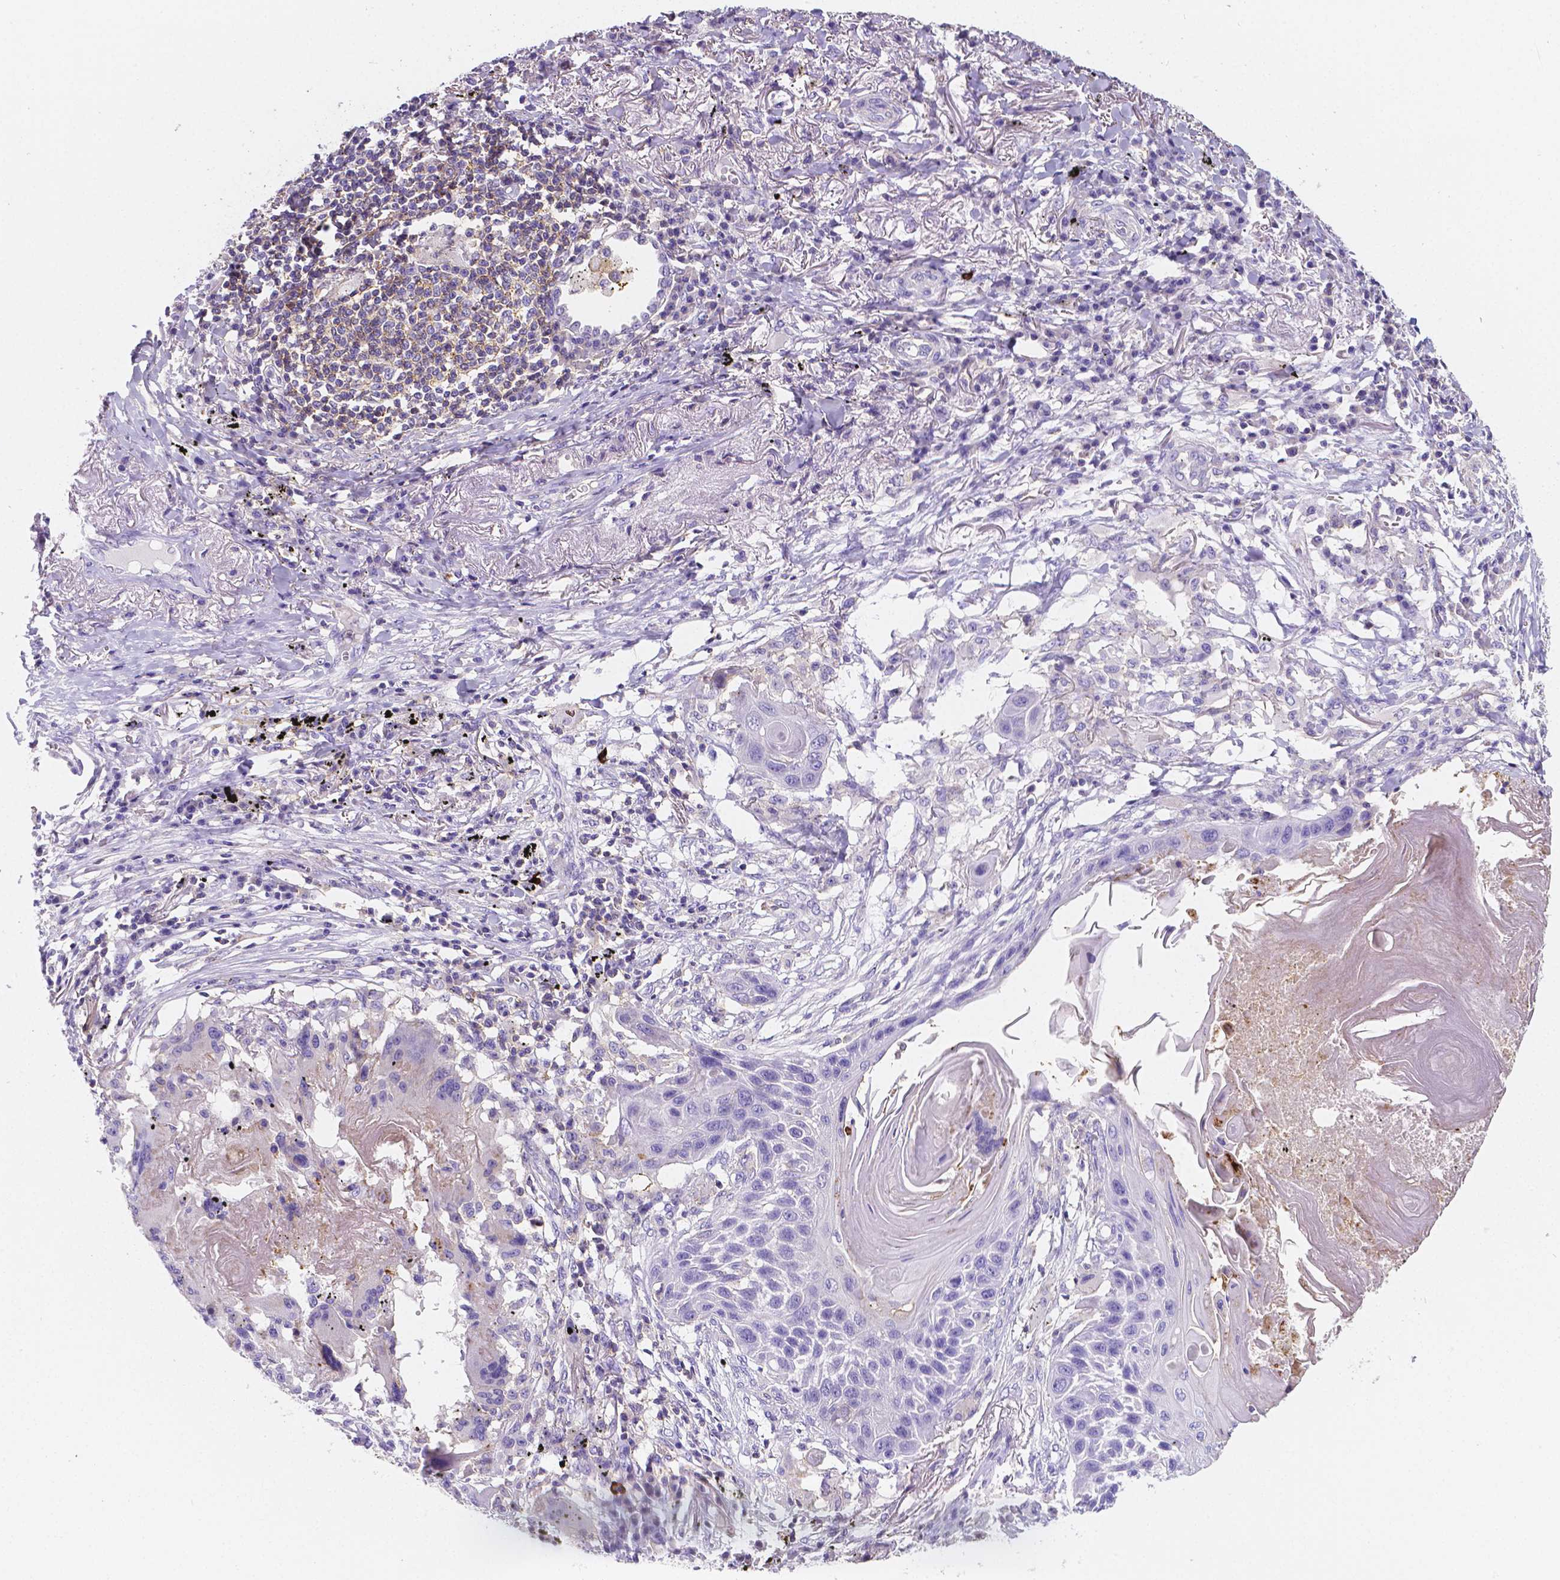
{"staining": {"intensity": "negative", "quantity": "none", "location": "none"}, "tissue": "lung cancer", "cell_type": "Tumor cells", "image_type": "cancer", "snomed": [{"axis": "morphology", "description": "Squamous cell carcinoma, NOS"}, {"axis": "topography", "description": "Lung"}], "caption": "This is an IHC photomicrograph of human lung squamous cell carcinoma. There is no staining in tumor cells.", "gene": "GABRD", "patient": {"sex": "male", "age": 78}}